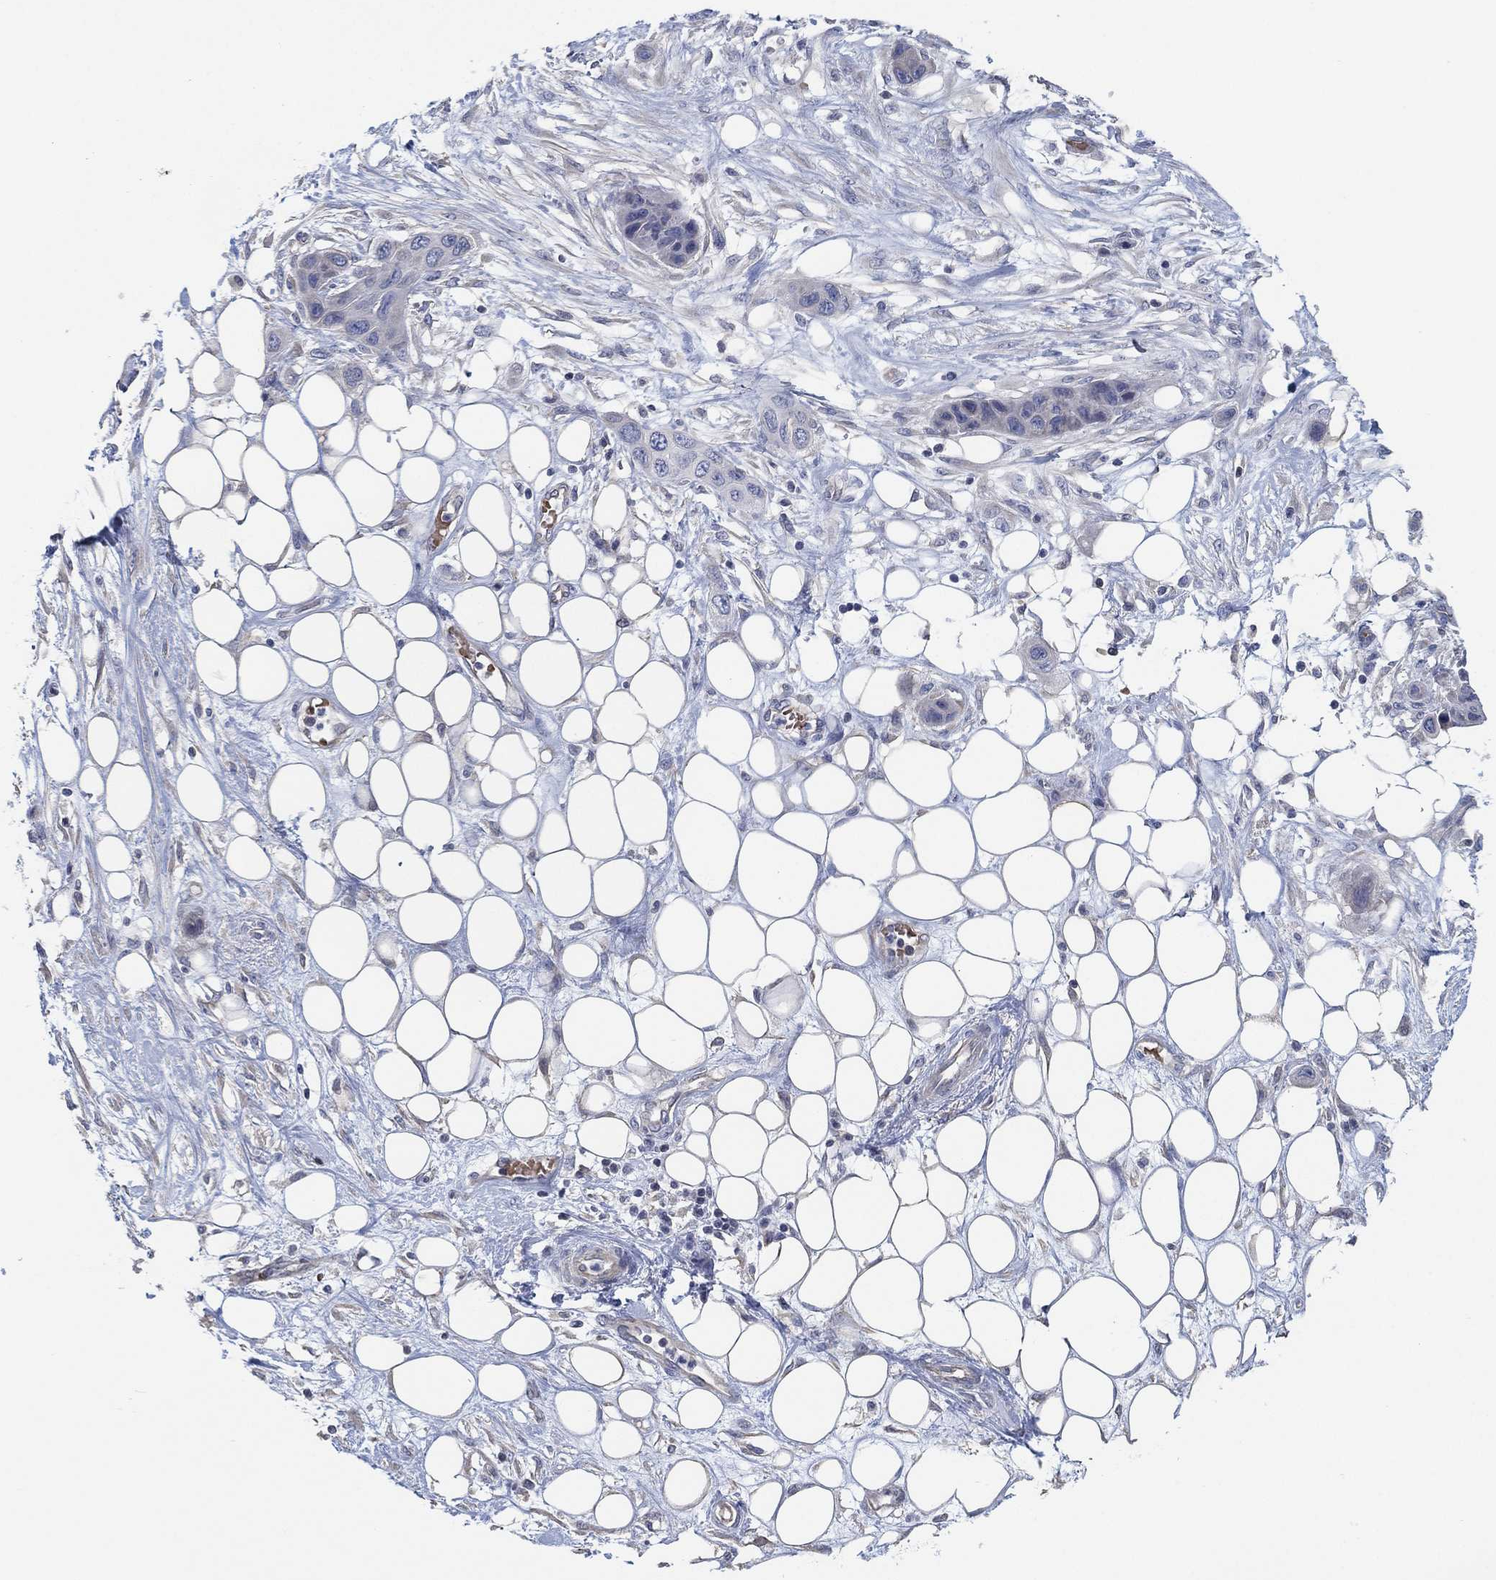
{"staining": {"intensity": "negative", "quantity": "none", "location": "none"}, "tissue": "skin cancer", "cell_type": "Tumor cells", "image_type": "cancer", "snomed": [{"axis": "morphology", "description": "Squamous cell carcinoma, NOS"}, {"axis": "topography", "description": "Skin"}], "caption": "IHC of skin cancer (squamous cell carcinoma) reveals no expression in tumor cells.", "gene": "CFTR", "patient": {"sex": "male", "age": 79}}